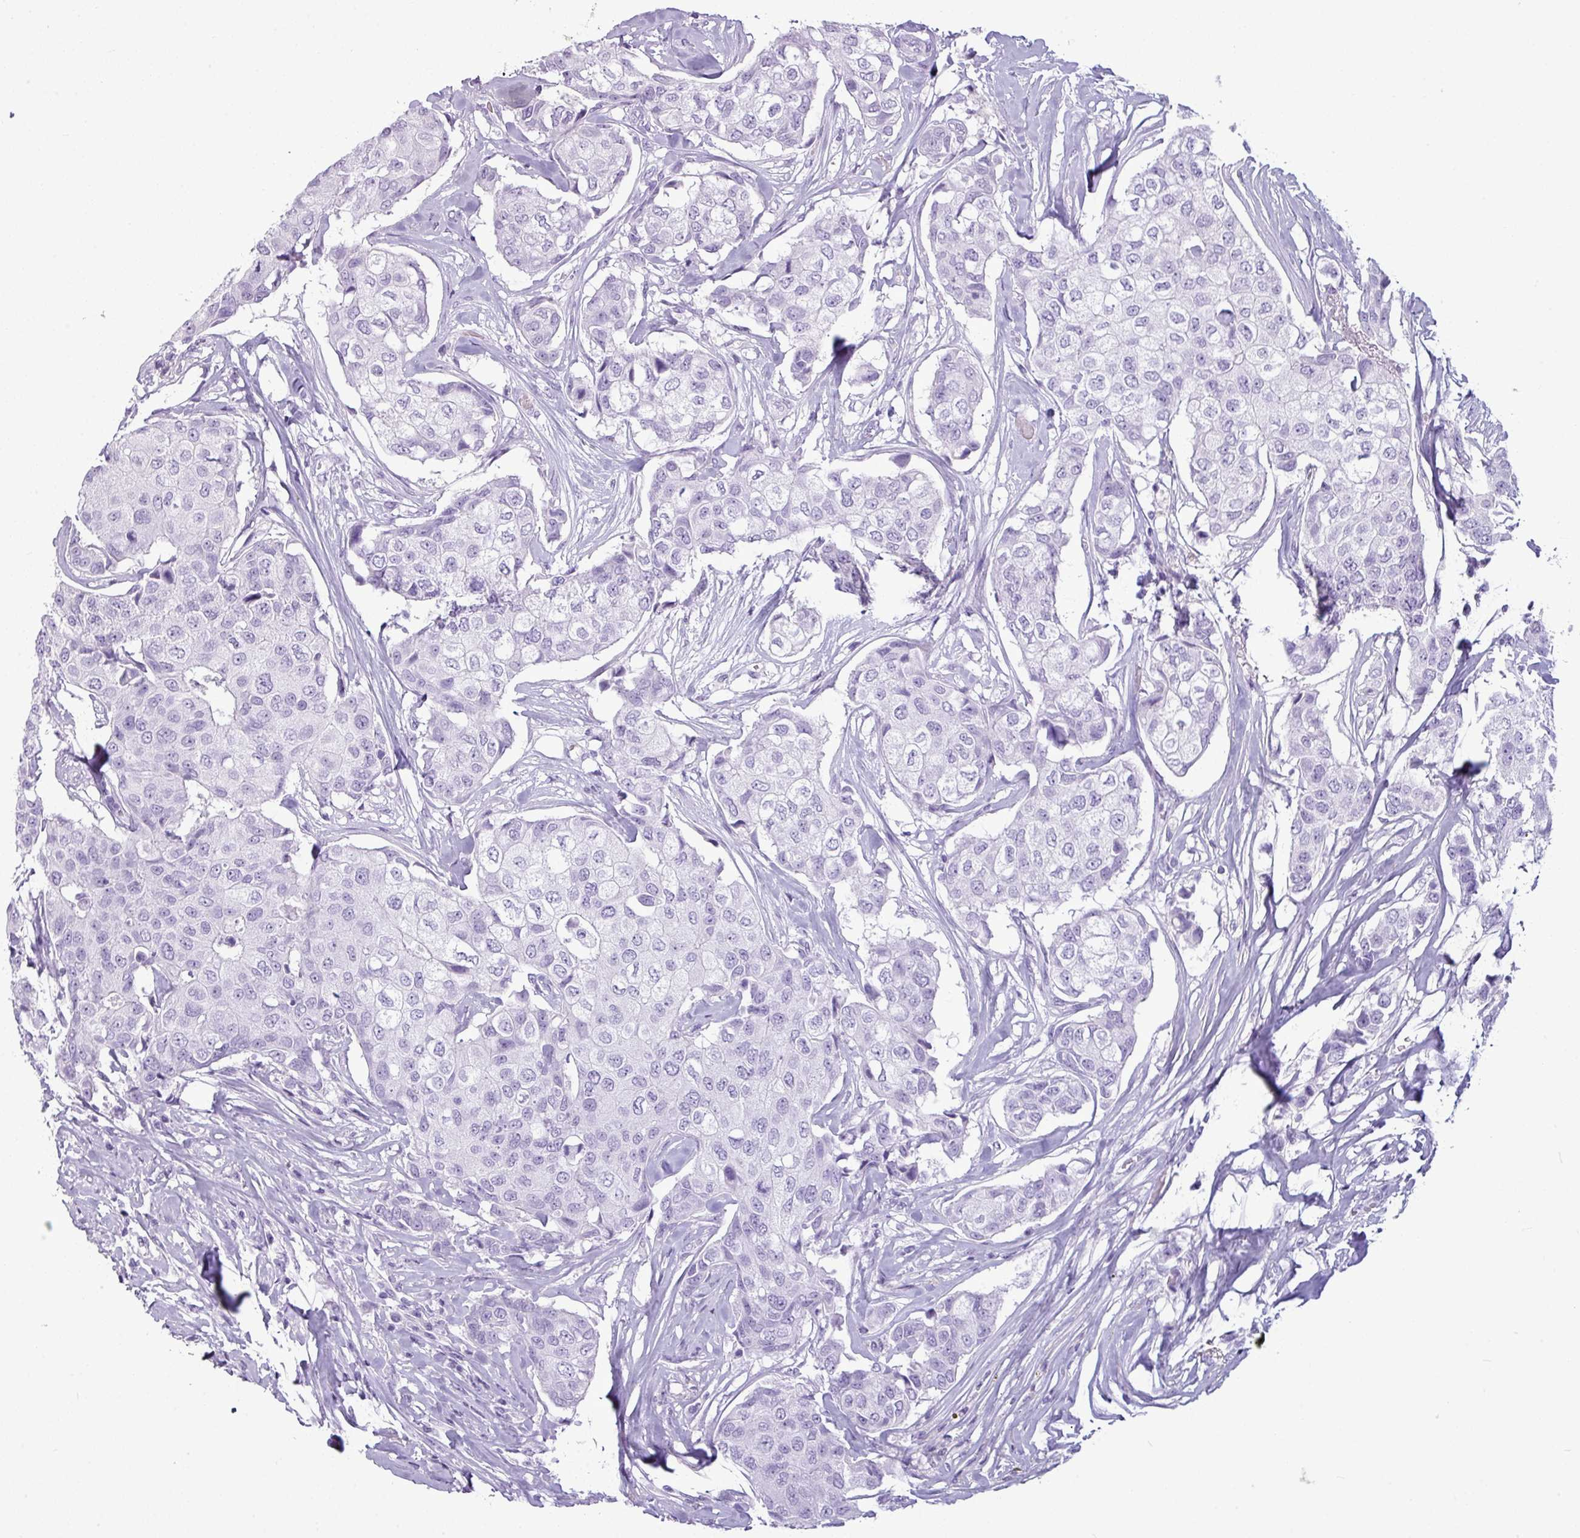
{"staining": {"intensity": "negative", "quantity": "none", "location": "none"}, "tissue": "breast cancer", "cell_type": "Tumor cells", "image_type": "cancer", "snomed": [{"axis": "morphology", "description": "Duct carcinoma"}, {"axis": "topography", "description": "Breast"}], "caption": "Breast invasive ductal carcinoma stained for a protein using immunohistochemistry reveals no staining tumor cells.", "gene": "AMY1B", "patient": {"sex": "female", "age": 80}}